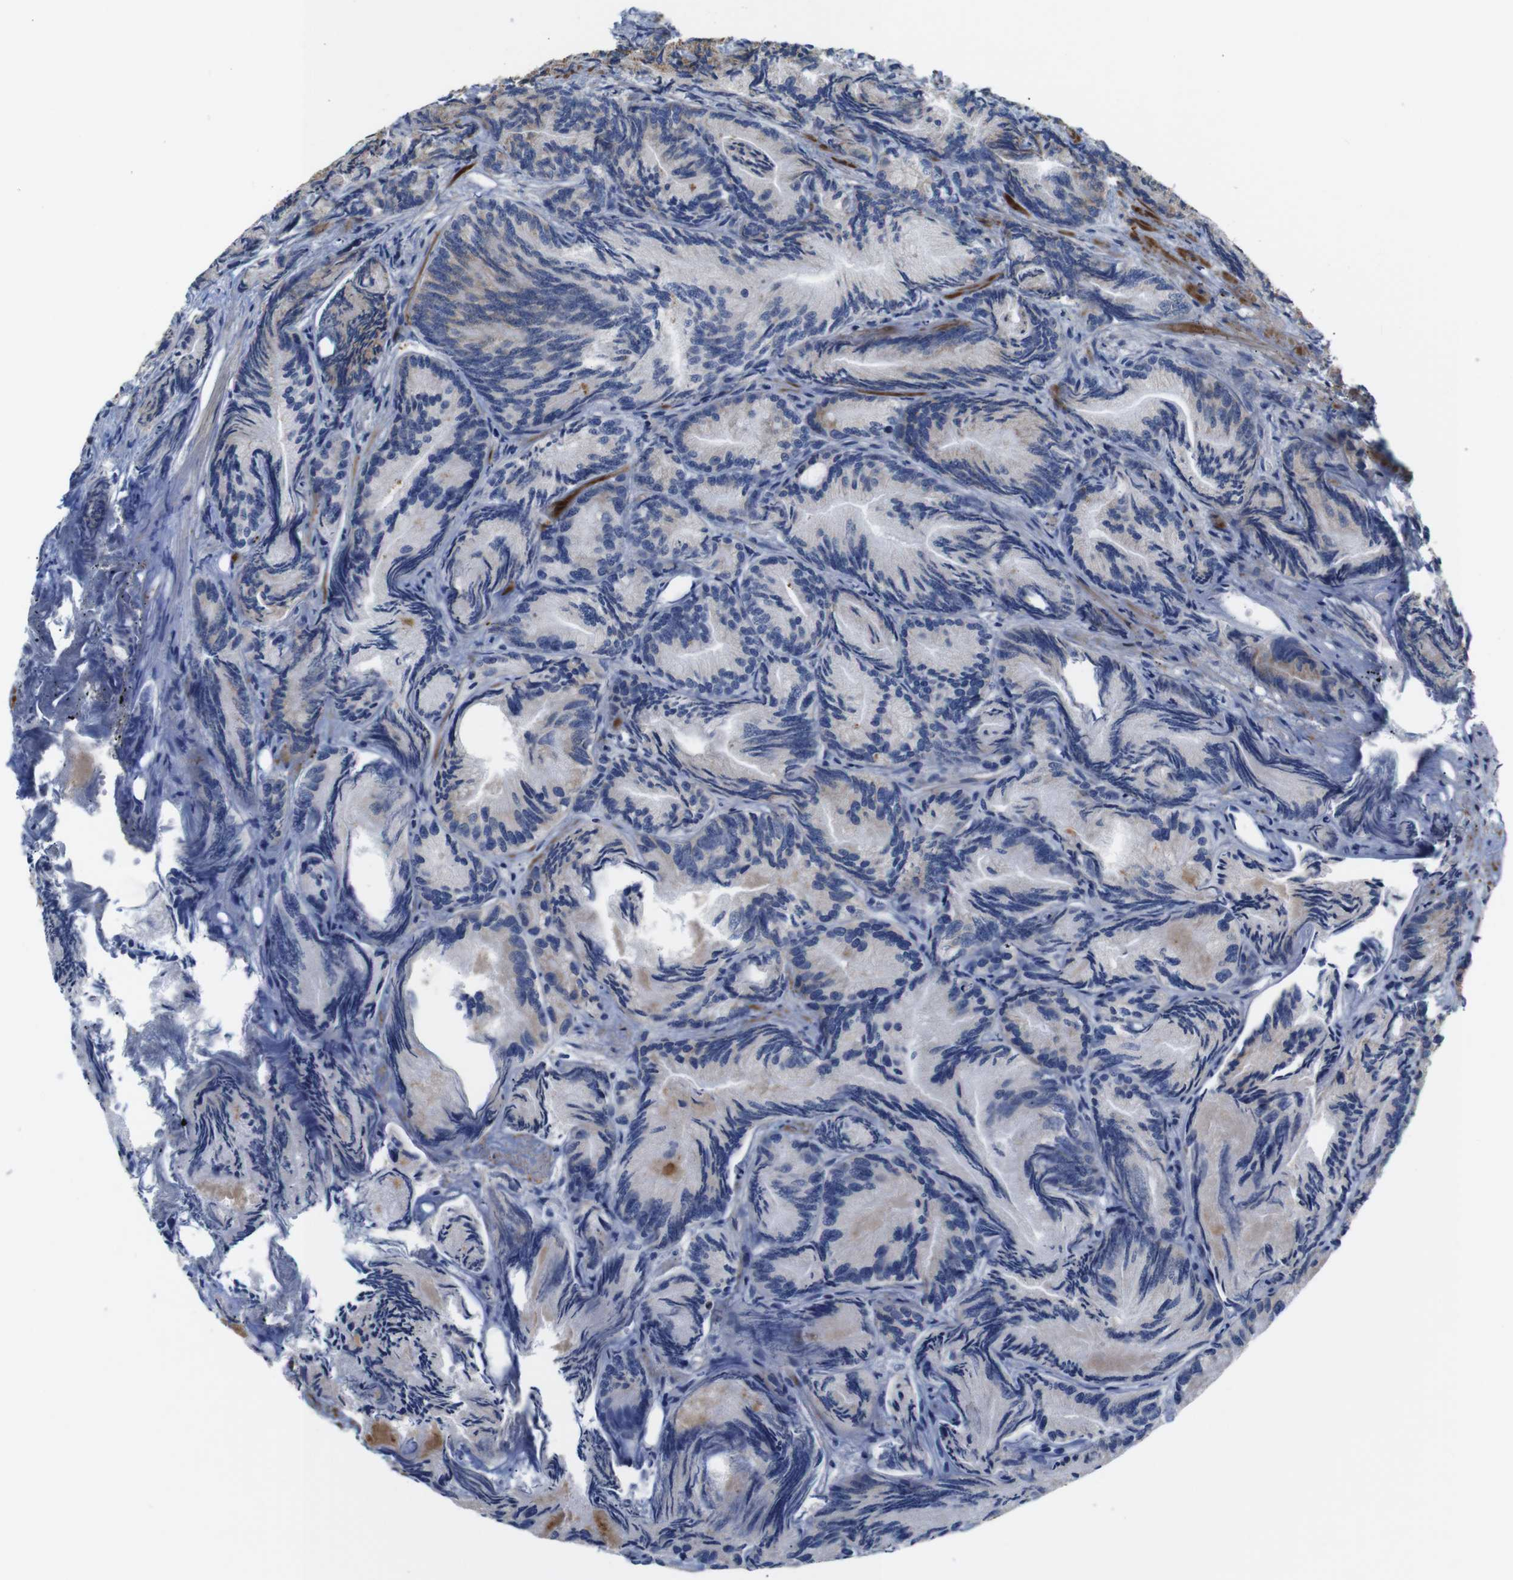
{"staining": {"intensity": "moderate", "quantity": "<25%", "location": "cytoplasmic/membranous"}, "tissue": "prostate cancer", "cell_type": "Tumor cells", "image_type": "cancer", "snomed": [{"axis": "morphology", "description": "Adenocarcinoma, Low grade"}, {"axis": "topography", "description": "Prostate"}], "caption": "Prostate cancer (adenocarcinoma (low-grade)) stained for a protein (brown) displays moderate cytoplasmic/membranous positive expression in approximately <25% of tumor cells.", "gene": "FAM171B", "patient": {"sex": "male", "age": 89}}